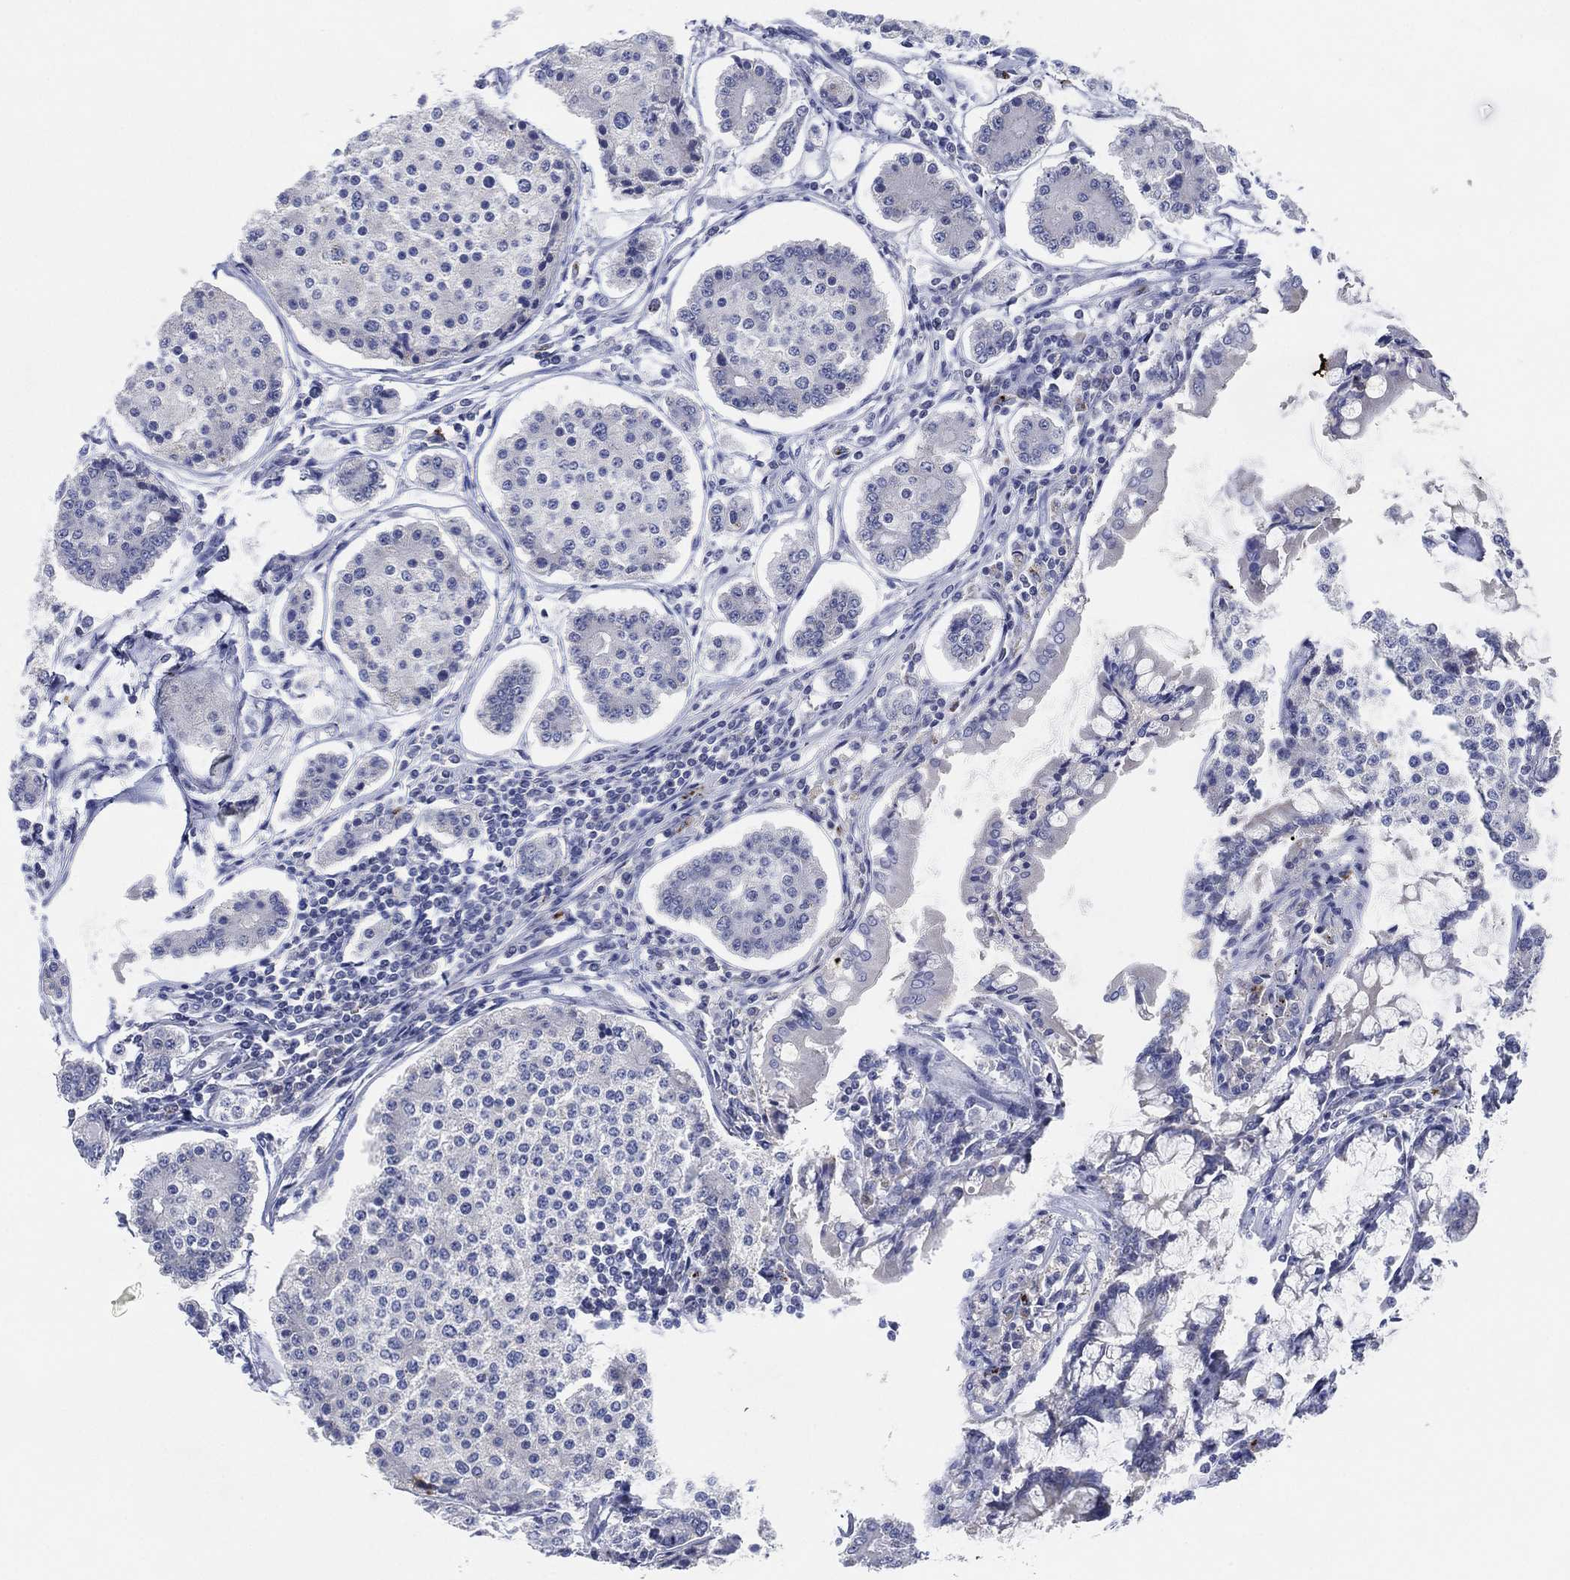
{"staining": {"intensity": "negative", "quantity": "none", "location": "none"}, "tissue": "carcinoid", "cell_type": "Tumor cells", "image_type": "cancer", "snomed": [{"axis": "morphology", "description": "Carcinoid, malignant, NOS"}, {"axis": "topography", "description": "Small intestine"}], "caption": "Carcinoid (malignant) was stained to show a protein in brown. There is no significant staining in tumor cells.", "gene": "ADAD2", "patient": {"sex": "female", "age": 65}}